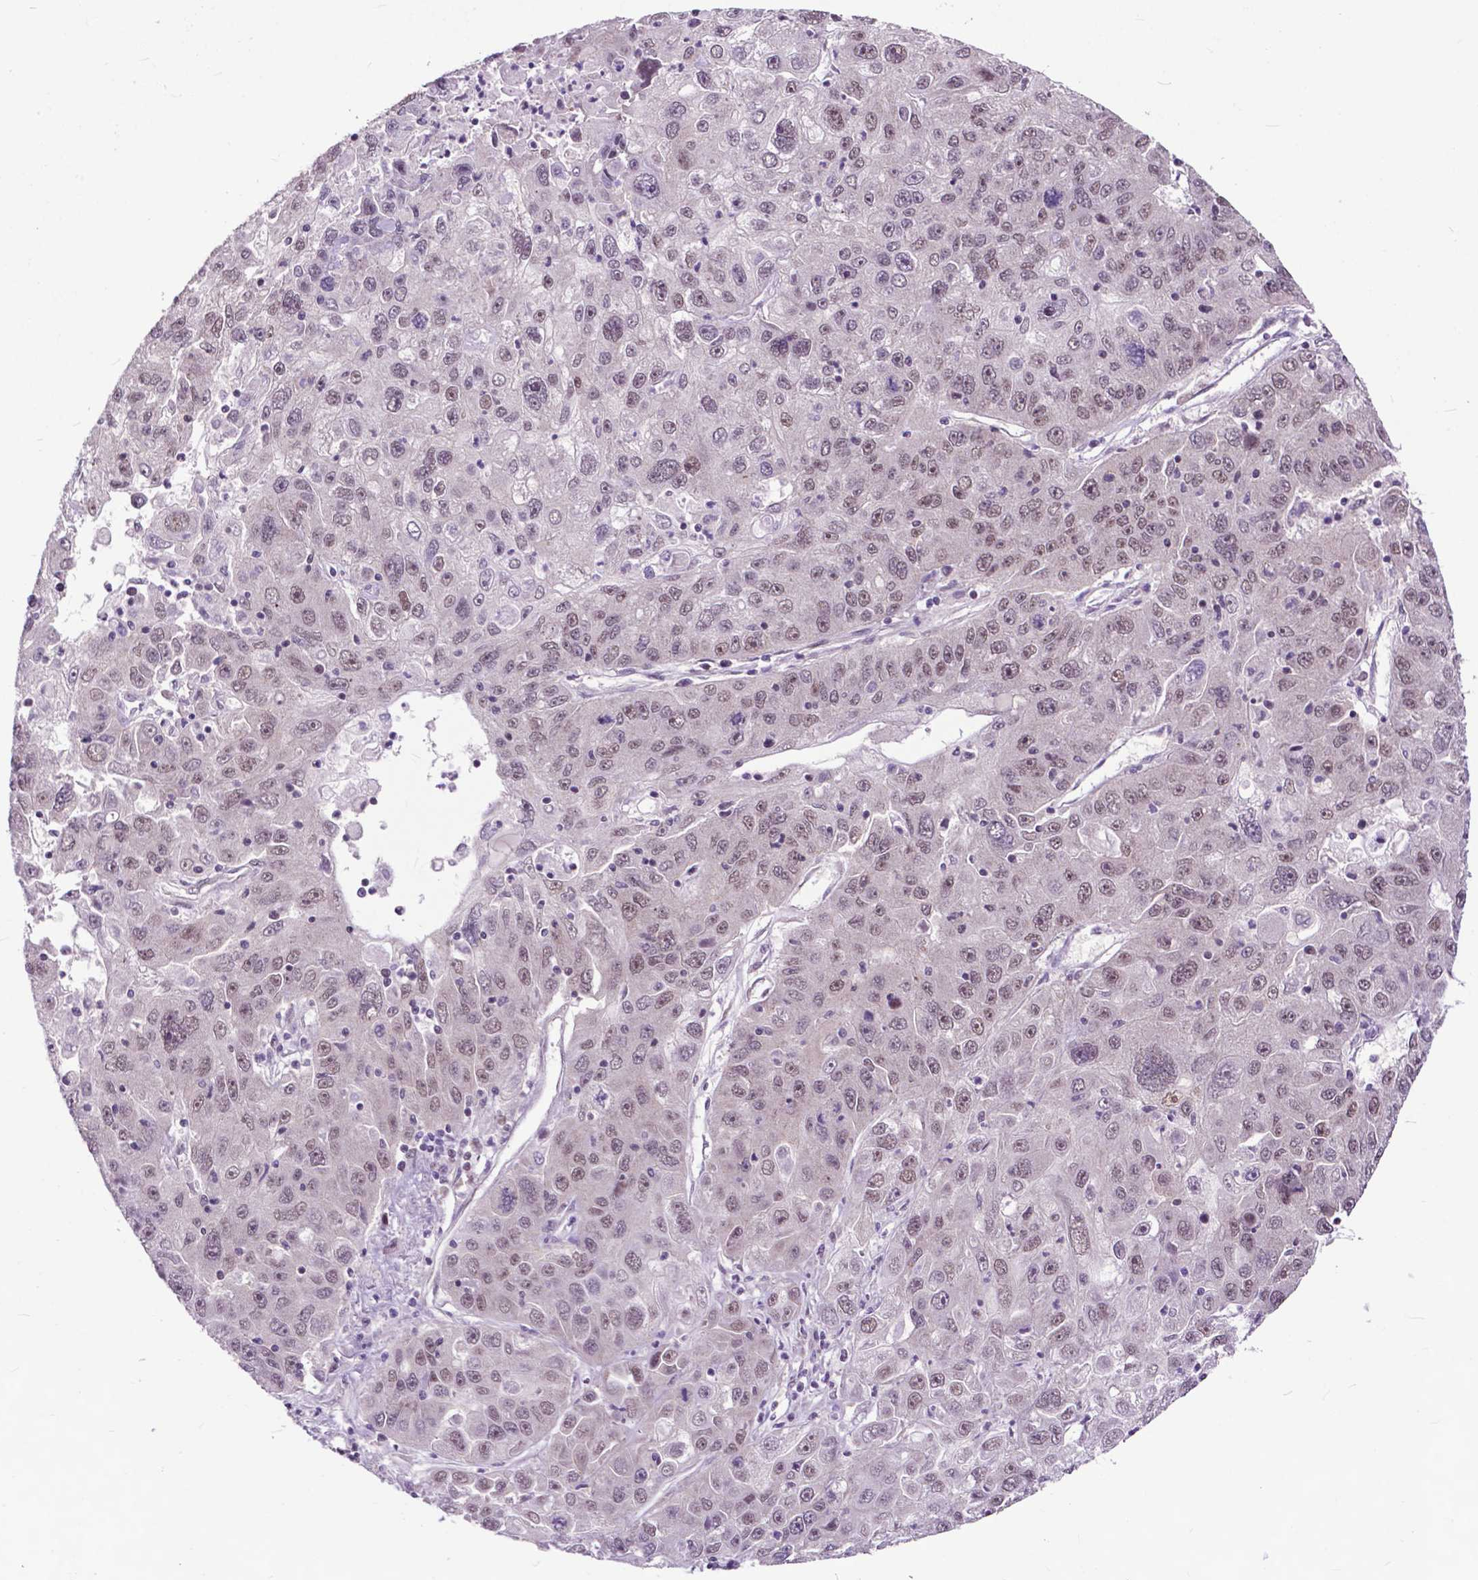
{"staining": {"intensity": "weak", "quantity": "25%-75%", "location": "nuclear"}, "tissue": "stomach cancer", "cell_type": "Tumor cells", "image_type": "cancer", "snomed": [{"axis": "morphology", "description": "Adenocarcinoma, NOS"}, {"axis": "topography", "description": "Stomach"}], "caption": "Protein expression by immunohistochemistry shows weak nuclear staining in approximately 25%-75% of tumor cells in adenocarcinoma (stomach).", "gene": "FAF1", "patient": {"sex": "male", "age": 56}}